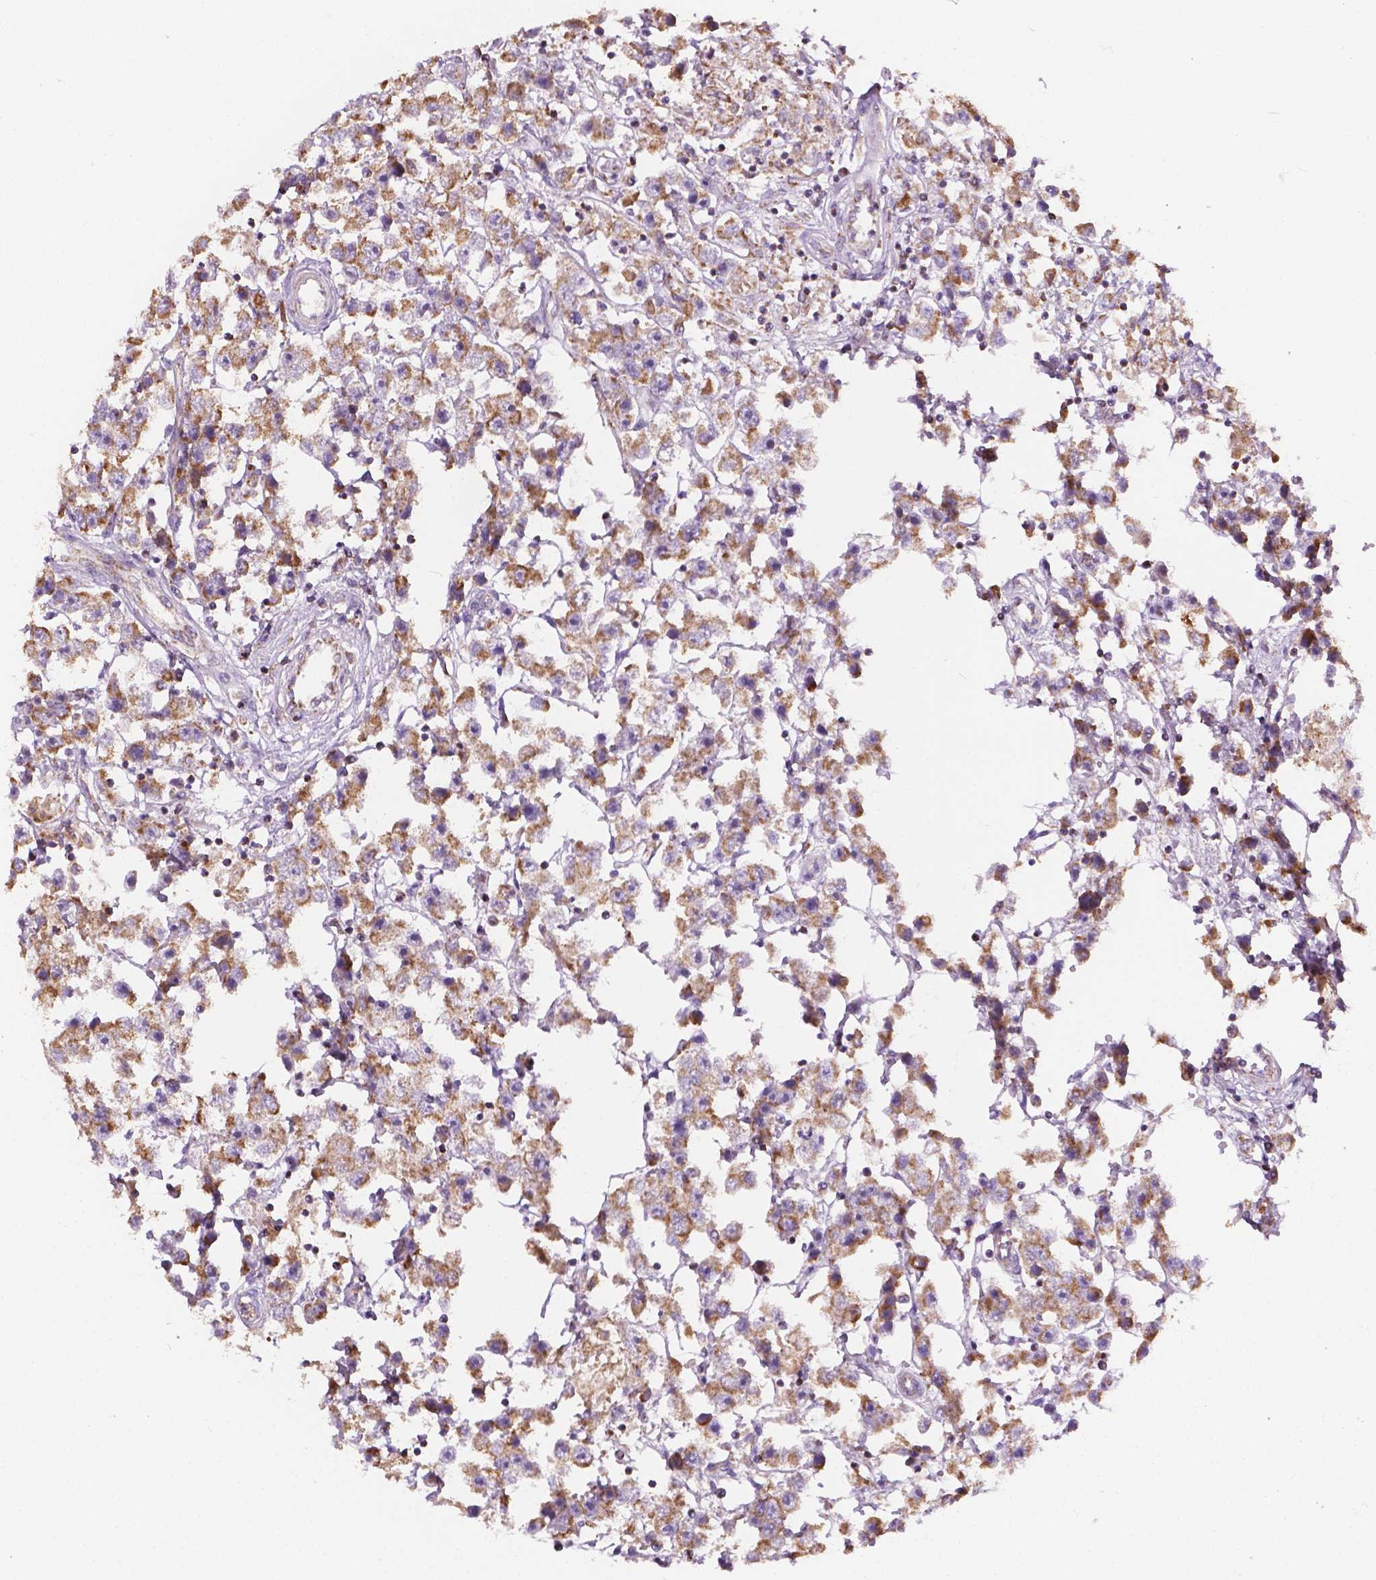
{"staining": {"intensity": "moderate", "quantity": ">75%", "location": "cytoplasmic/membranous"}, "tissue": "testis cancer", "cell_type": "Tumor cells", "image_type": "cancer", "snomed": [{"axis": "morphology", "description": "Seminoma, NOS"}, {"axis": "topography", "description": "Testis"}], "caption": "DAB immunohistochemical staining of human seminoma (testis) displays moderate cytoplasmic/membranous protein positivity in about >75% of tumor cells. (DAB IHC, brown staining for protein, blue staining for nuclei).", "gene": "PIBF1", "patient": {"sex": "male", "age": 45}}